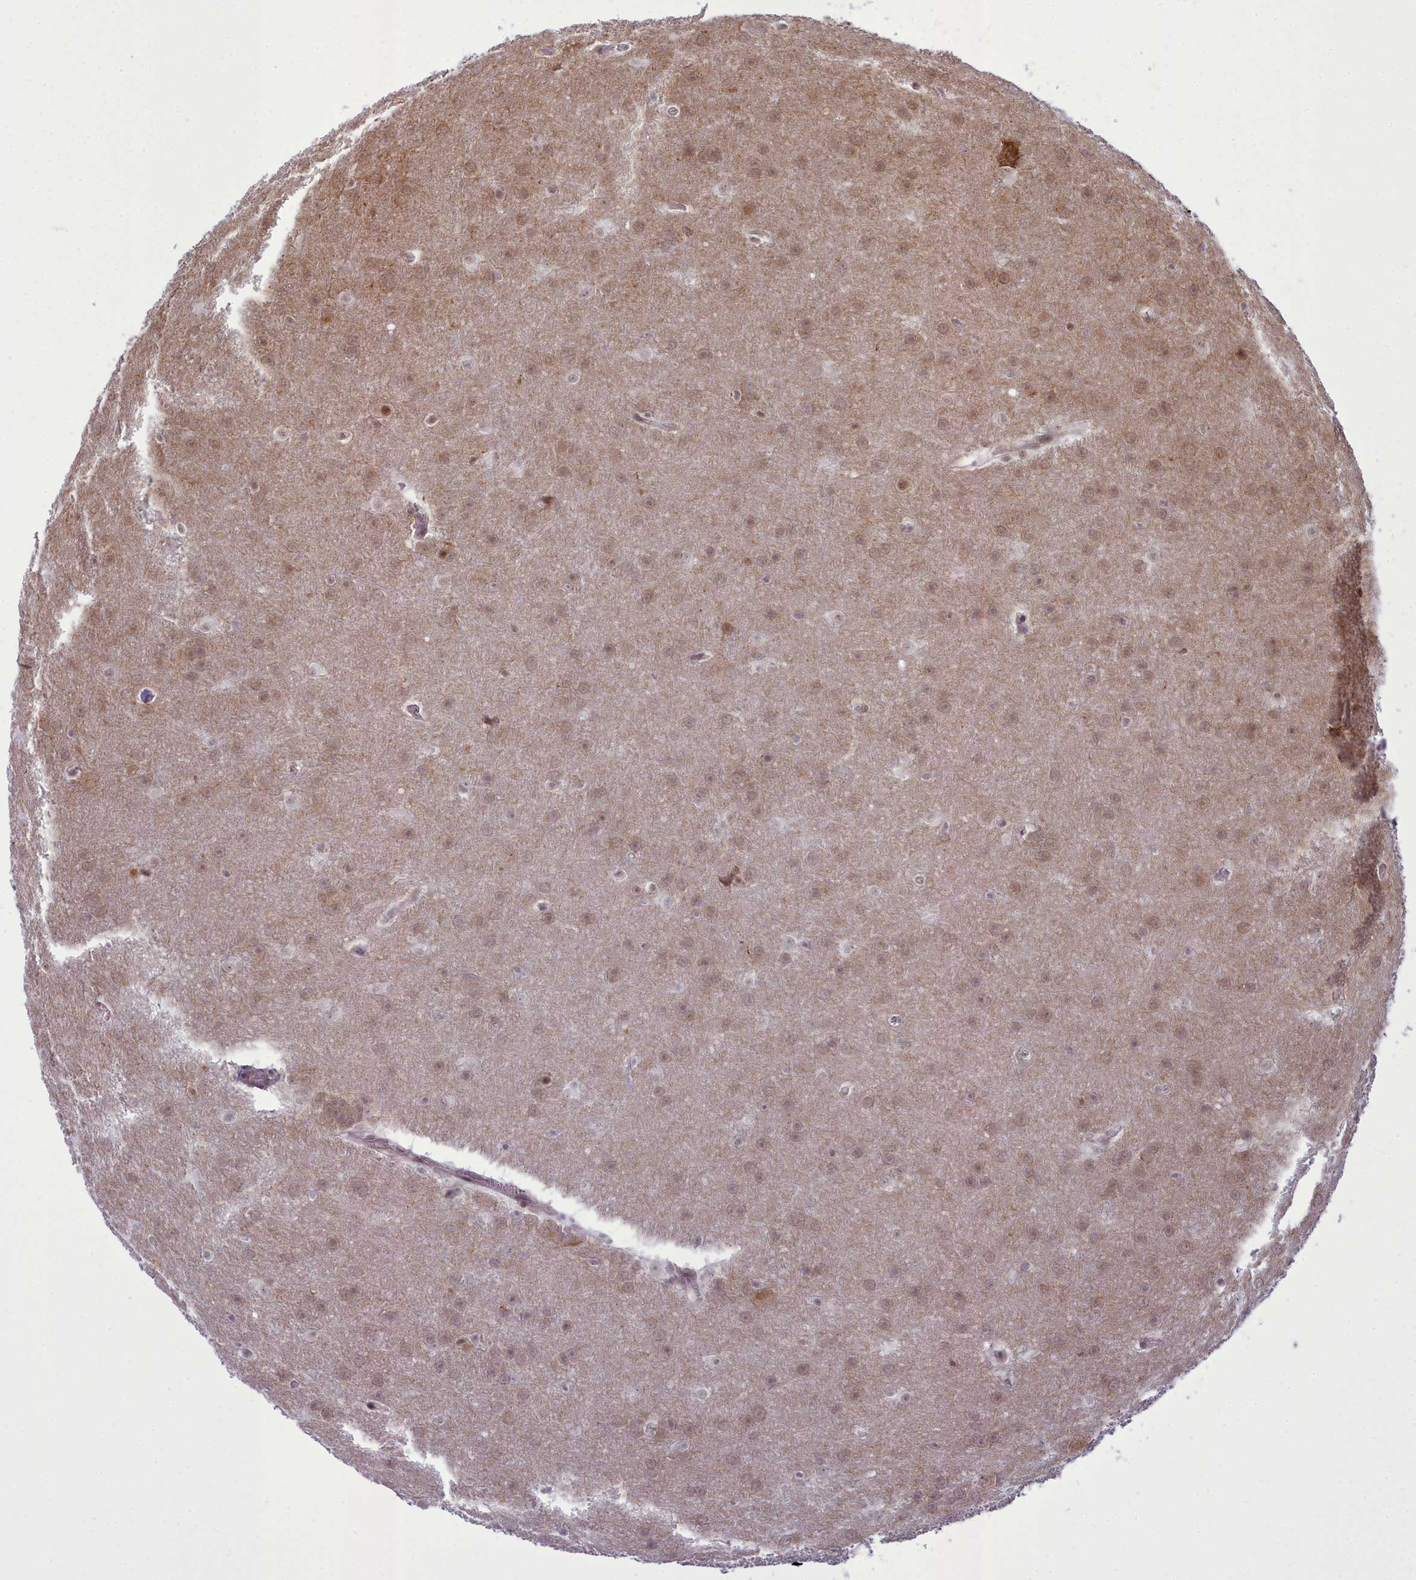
{"staining": {"intensity": "moderate", "quantity": "25%-75%", "location": "nuclear"}, "tissue": "glioma", "cell_type": "Tumor cells", "image_type": "cancer", "snomed": [{"axis": "morphology", "description": "Glioma, malignant, Low grade"}, {"axis": "topography", "description": "Brain"}], "caption": "Malignant glioma (low-grade) stained for a protein displays moderate nuclear positivity in tumor cells.", "gene": "CEACAM19", "patient": {"sex": "female", "age": 32}}